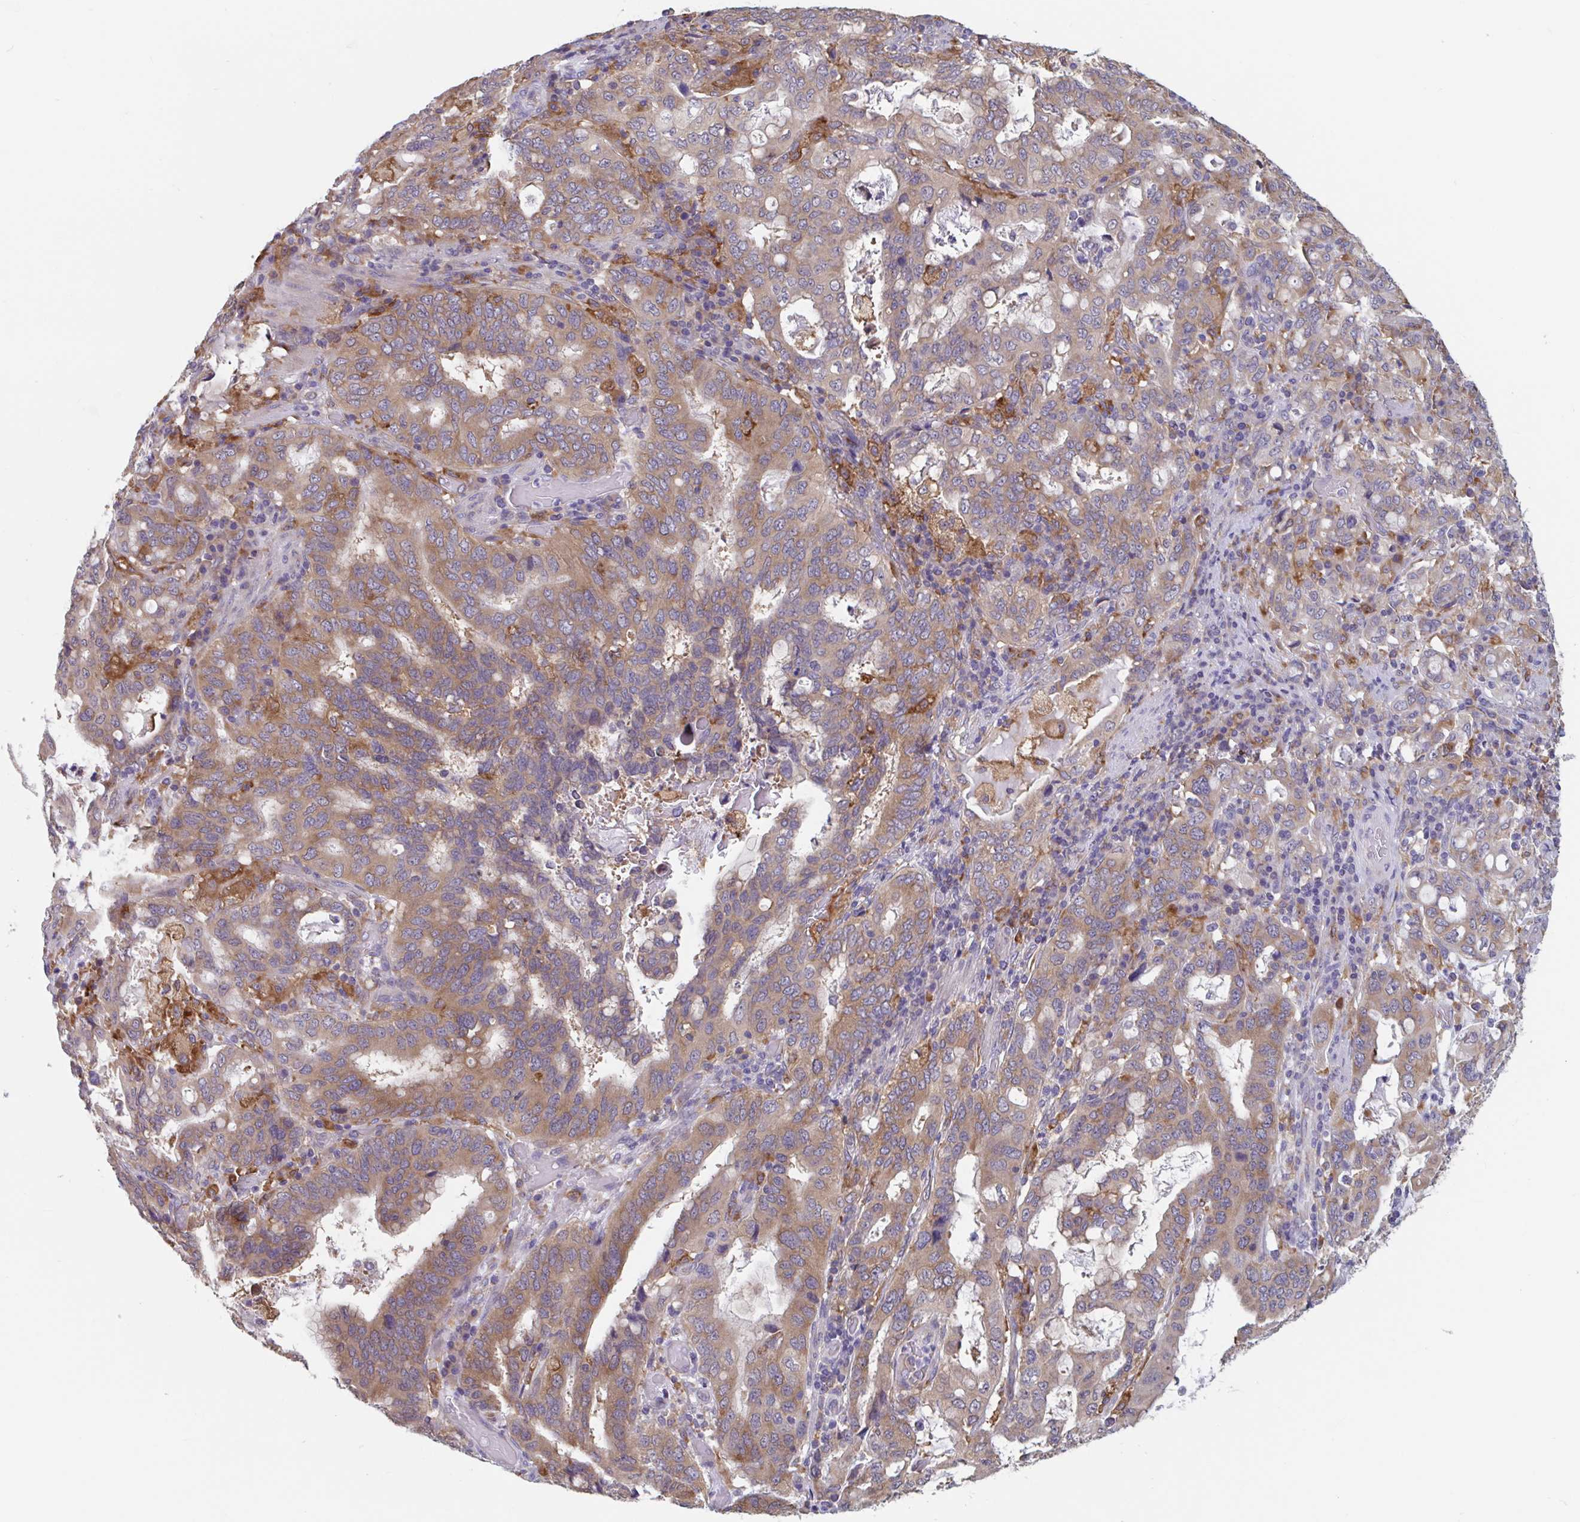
{"staining": {"intensity": "moderate", "quantity": ">75%", "location": "cytoplasmic/membranous"}, "tissue": "stomach cancer", "cell_type": "Tumor cells", "image_type": "cancer", "snomed": [{"axis": "morphology", "description": "Adenocarcinoma, NOS"}, {"axis": "topography", "description": "Stomach, upper"}, {"axis": "topography", "description": "Stomach"}], "caption": "Brown immunohistochemical staining in human stomach cancer shows moderate cytoplasmic/membranous expression in about >75% of tumor cells. (IHC, brightfield microscopy, high magnification).", "gene": "SNX8", "patient": {"sex": "male", "age": 62}}